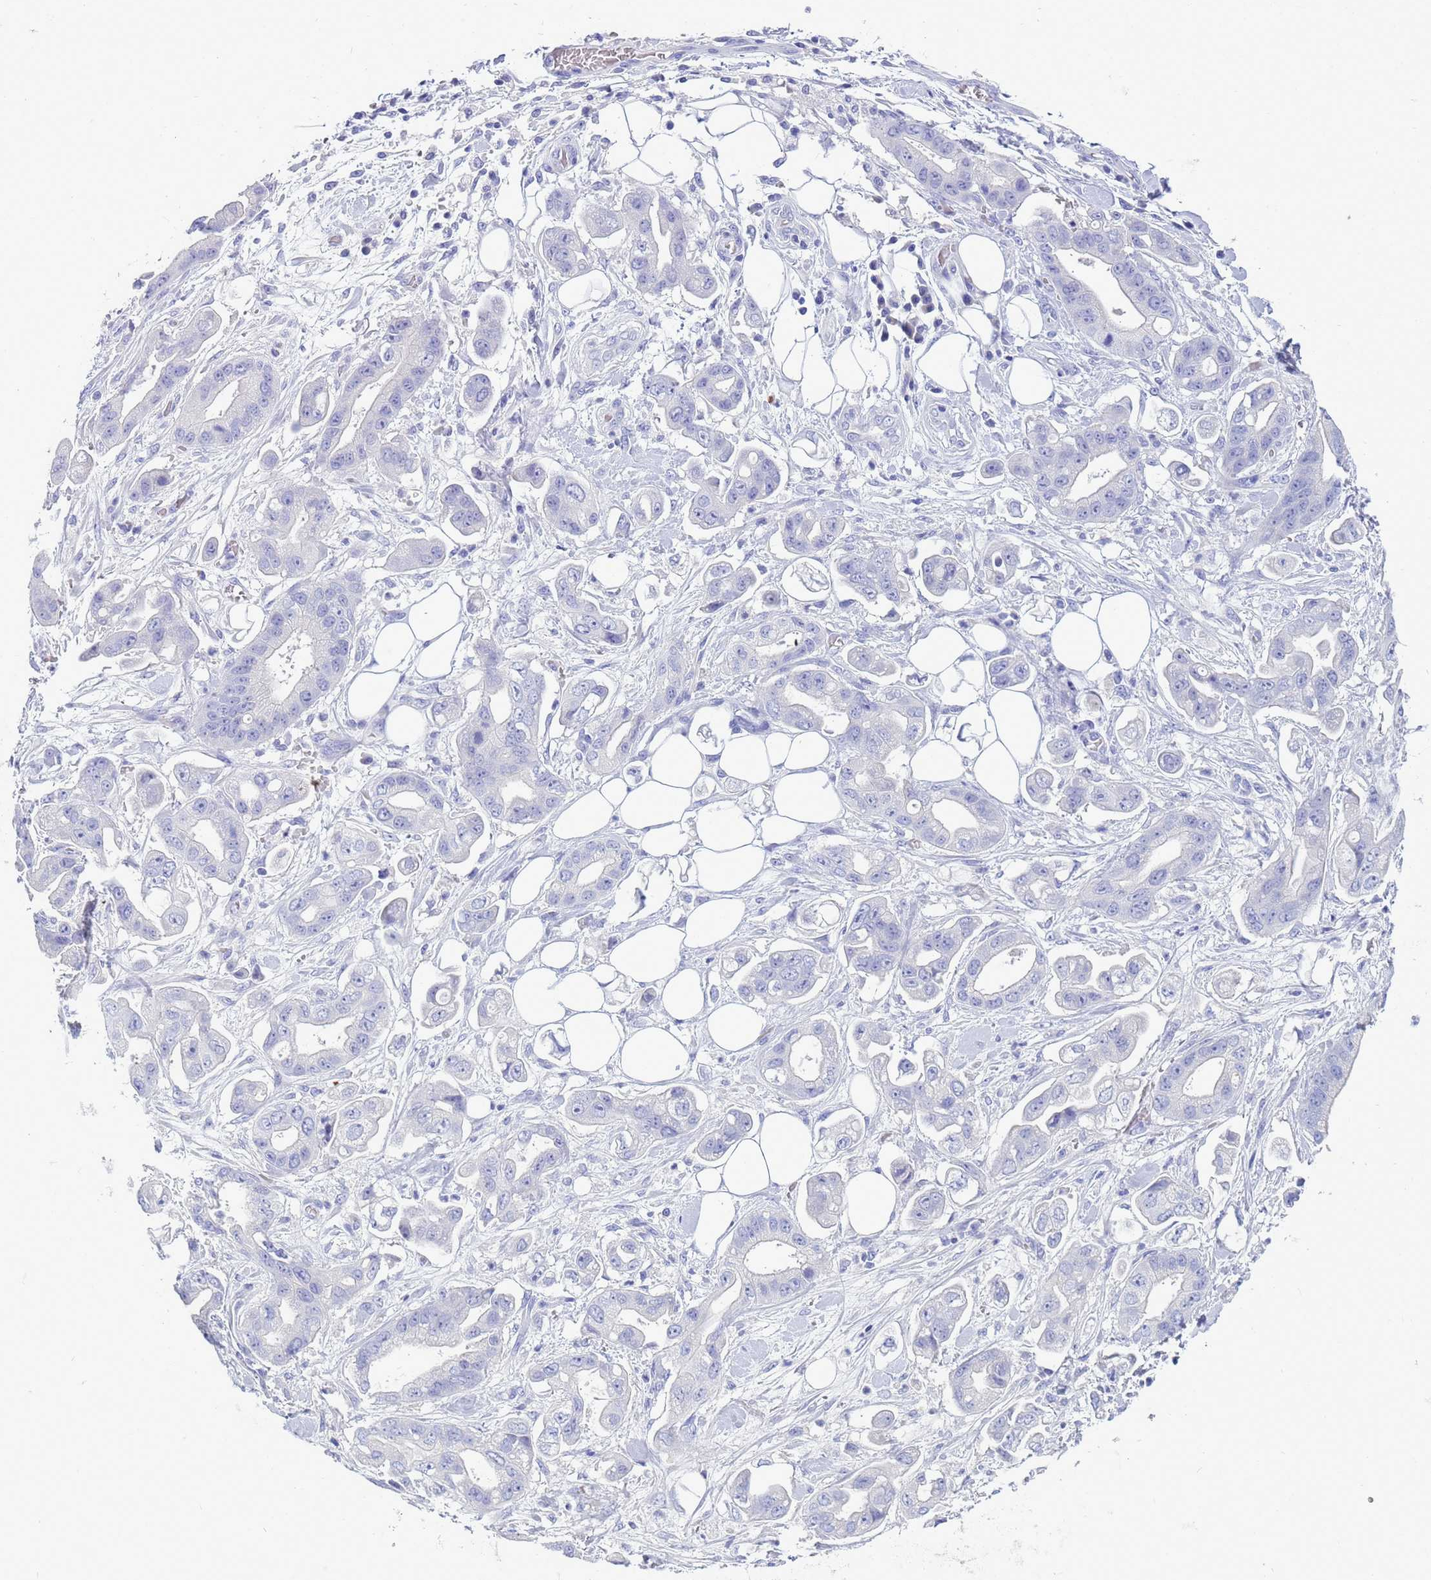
{"staining": {"intensity": "negative", "quantity": "none", "location": "none"}, "tissue": "stomach cancer", "cell_type": "Tumor cells", "image_type": "cancer", "snomed": [{"axis": "morphology", "description": "Adenocarcinoma, NOS"}, {"axis": "topography", "description": "Stomach"}], "caption": "A photomicrograph of human stomach adenocarcinoma is negative for staining in tumor cells. (Stains: DAB IHC with hematoxylin counter stain, Microscopy: brightfield microscopy at high magnification).", "gene": "SYCN", "patient": {"sex": "male", "age": 62}}